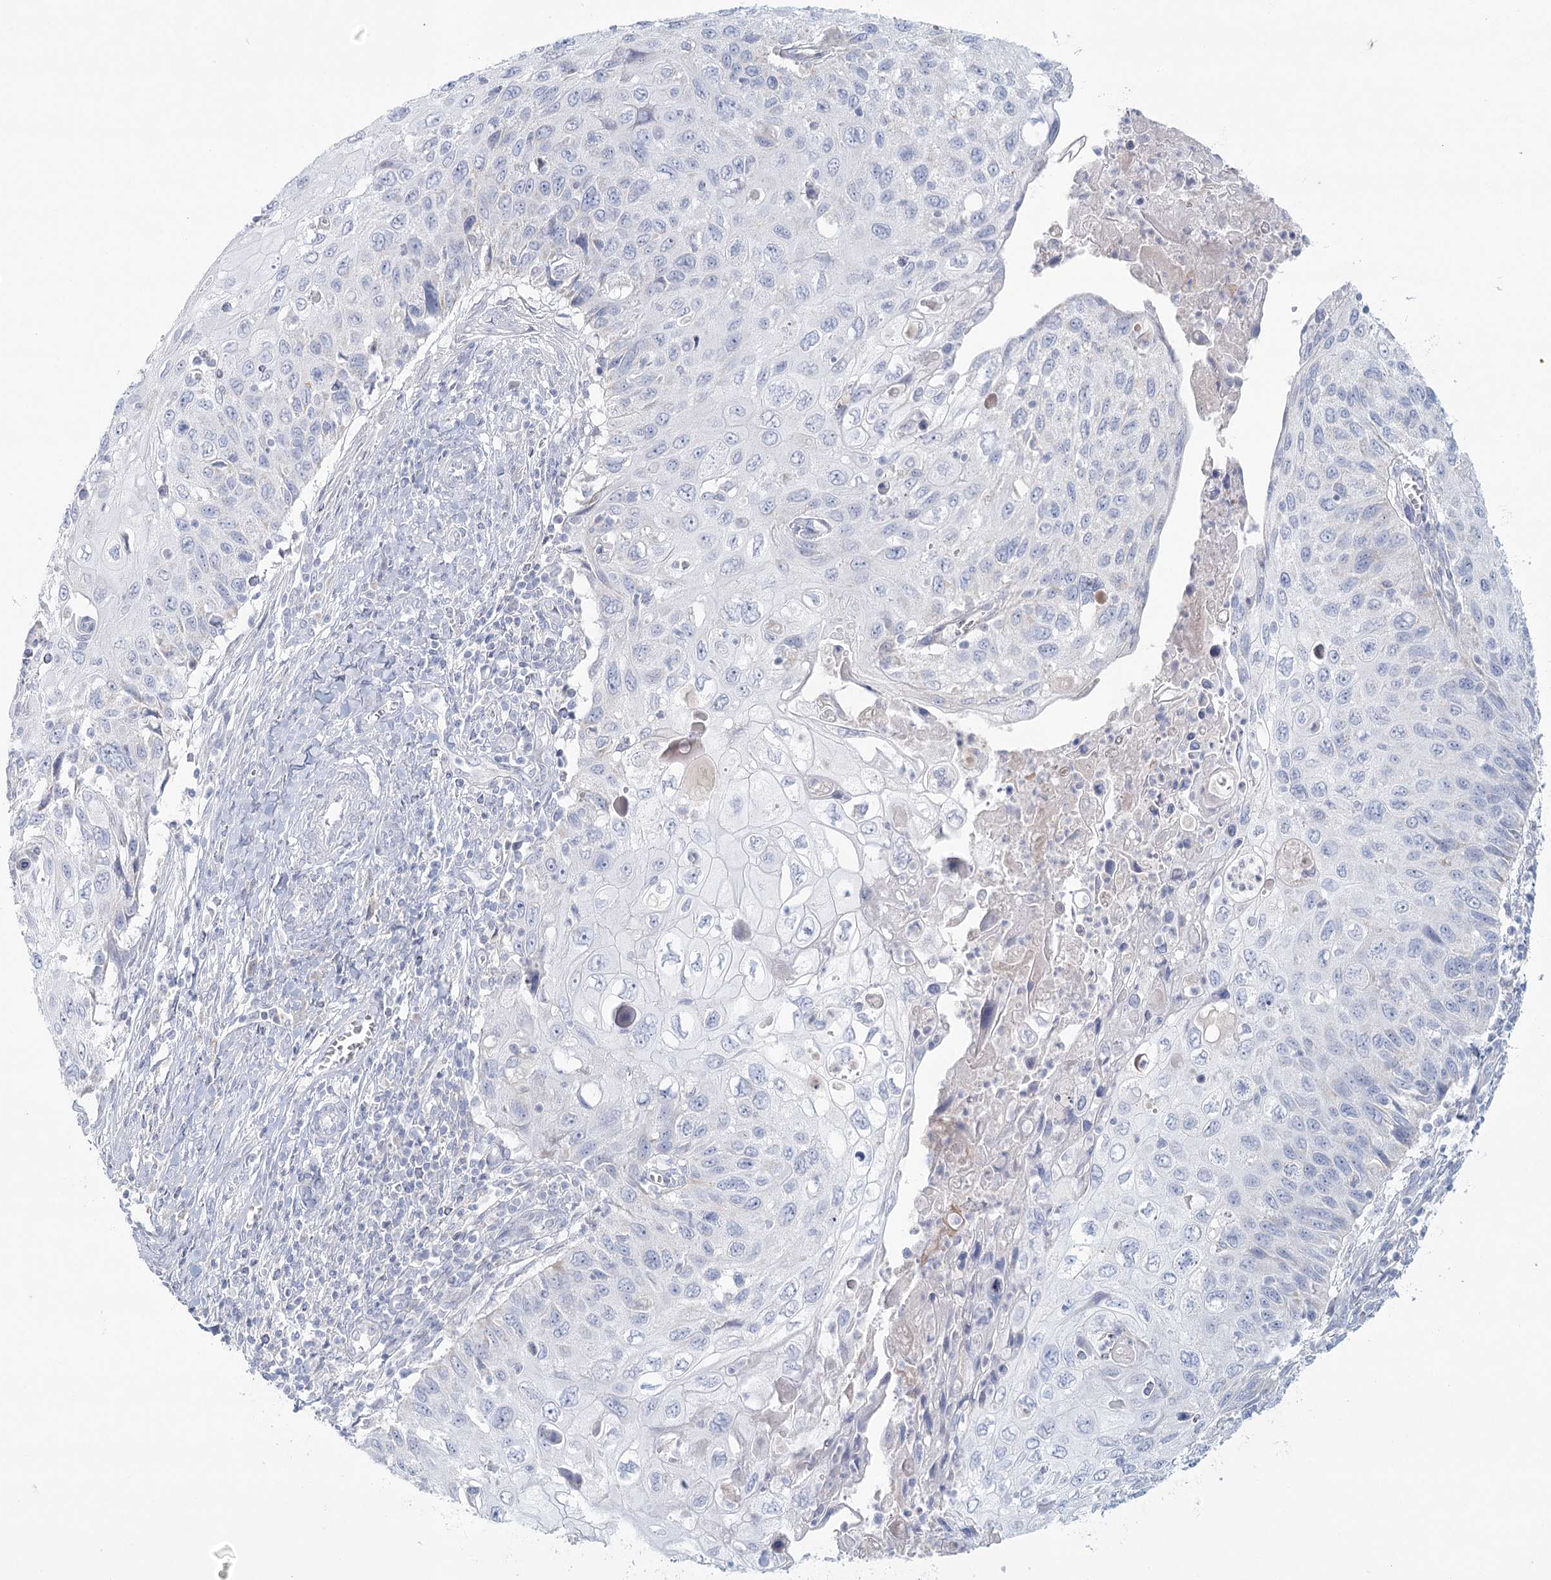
{"staining": {"intensity": "negative", "quantity": "none", "location": "none"}, "tissue": "cervical cancer", "cell_type": "Tumor cells", "image_type": "cancer", "snomed": [{"axis": "morphology", "description": "Squamous cell carcinoma, NOS"}, {"axis": "topography", "description": "Cervix"}], "caption": "High power microscopy micrograph of an IHC micrograph of squamous cell carcinoma (cervical), revealing no significant staining in tumor cells.", "gene": "BPHL", "patient": {"sex": "female", "age": 70}}